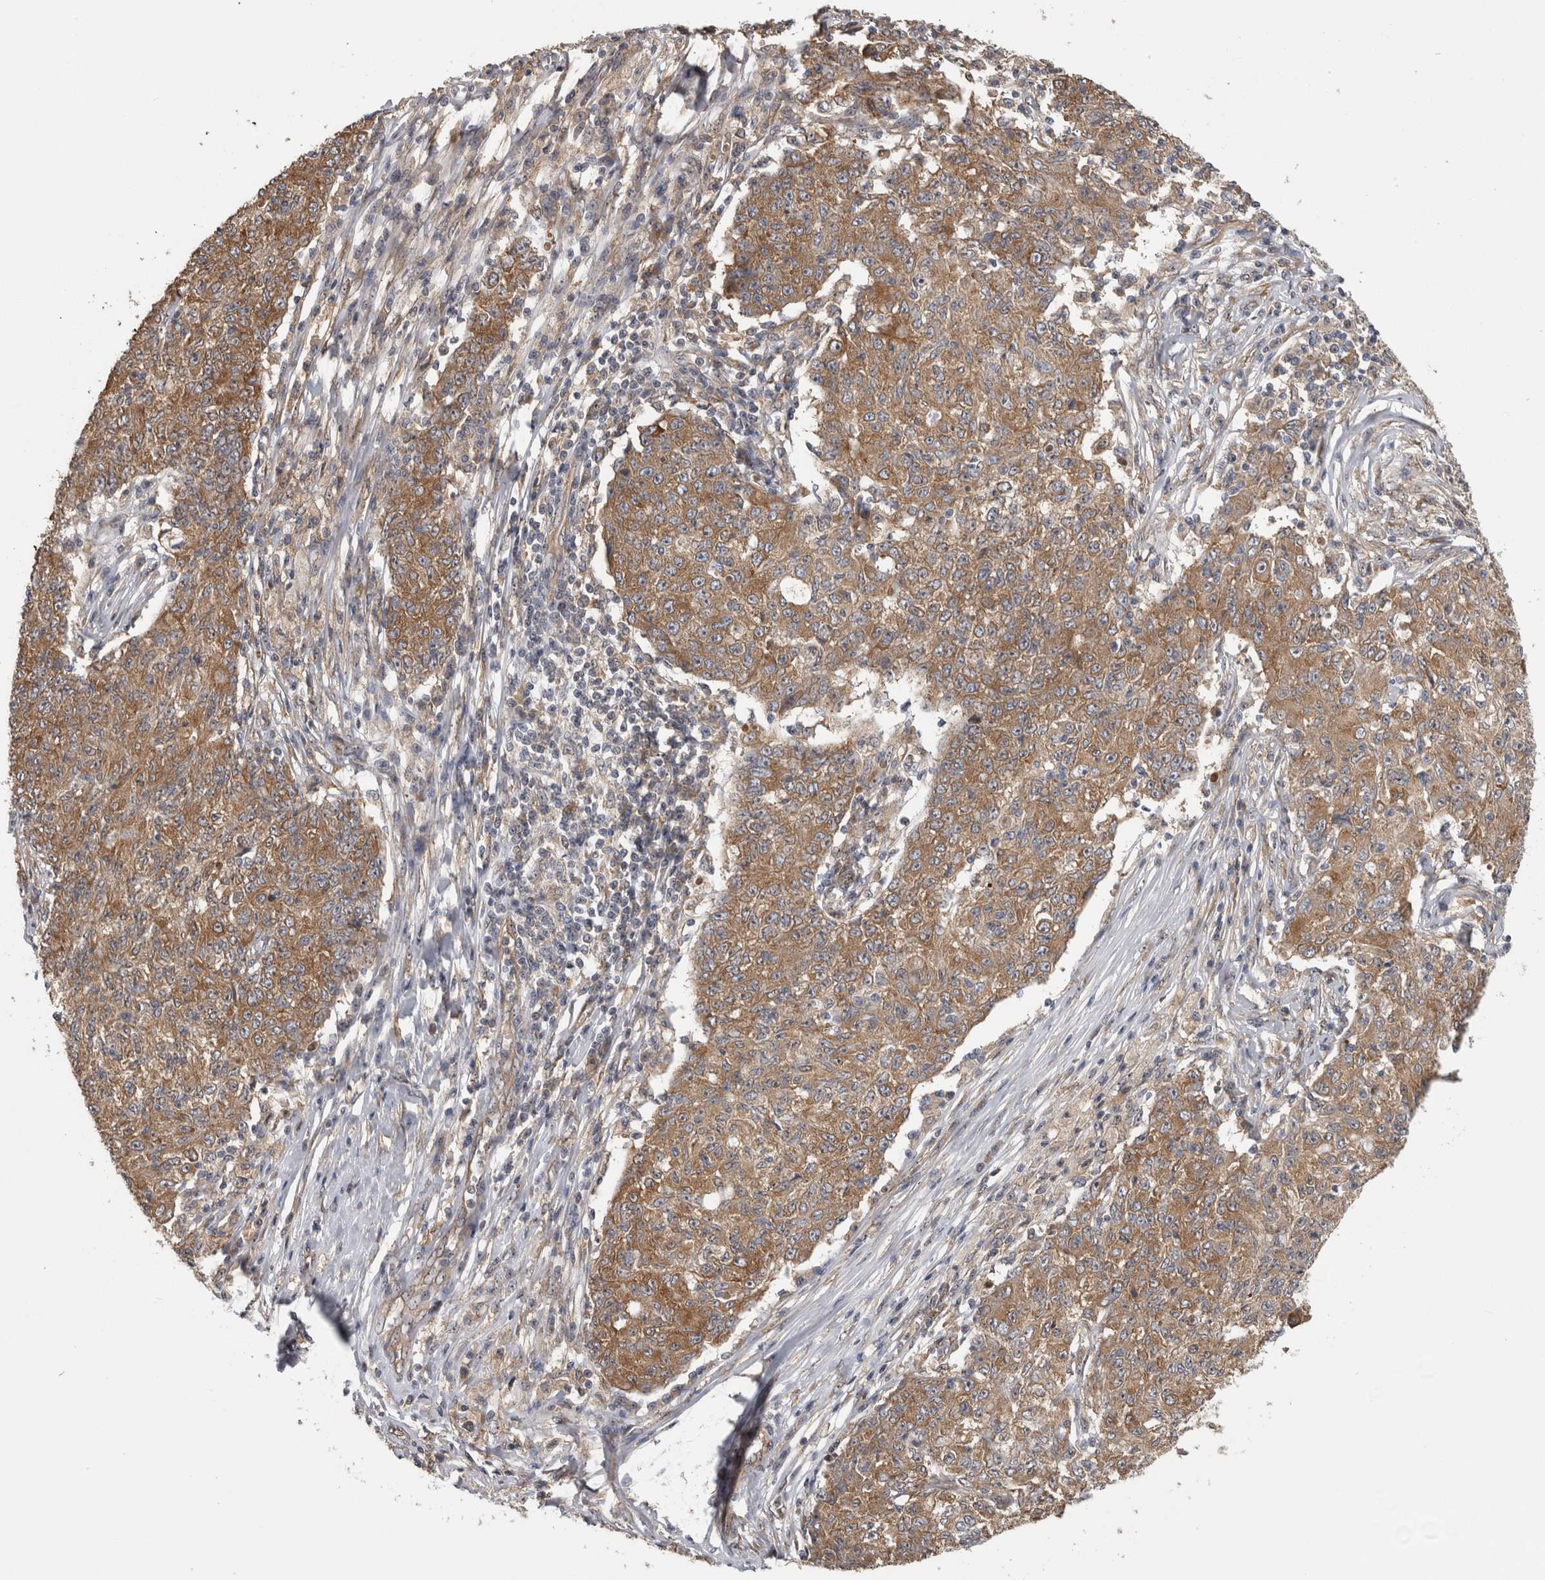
{"staining": {"intensity": "moderate", "quantity": ">75%", "location": "cytoplasmic/membranous"}, "tissue": "ovarian cancer", "cell_type": "Tumor cells", "image_type": "cancer", "snomed": [{"axis": "morphology", "description": "Carcinoma, endometroid"}, {"axis": "topography", "description": "Ovary"}], "caption": "The photomicrograph reveals staining of ovarian endometroid carcinoma, revealing moderate cytoplasmic/membranous protein expression (brown color) within tumor cells.", "gene": "ATXN2", "patient": {"sex": "female", "age": 42}}